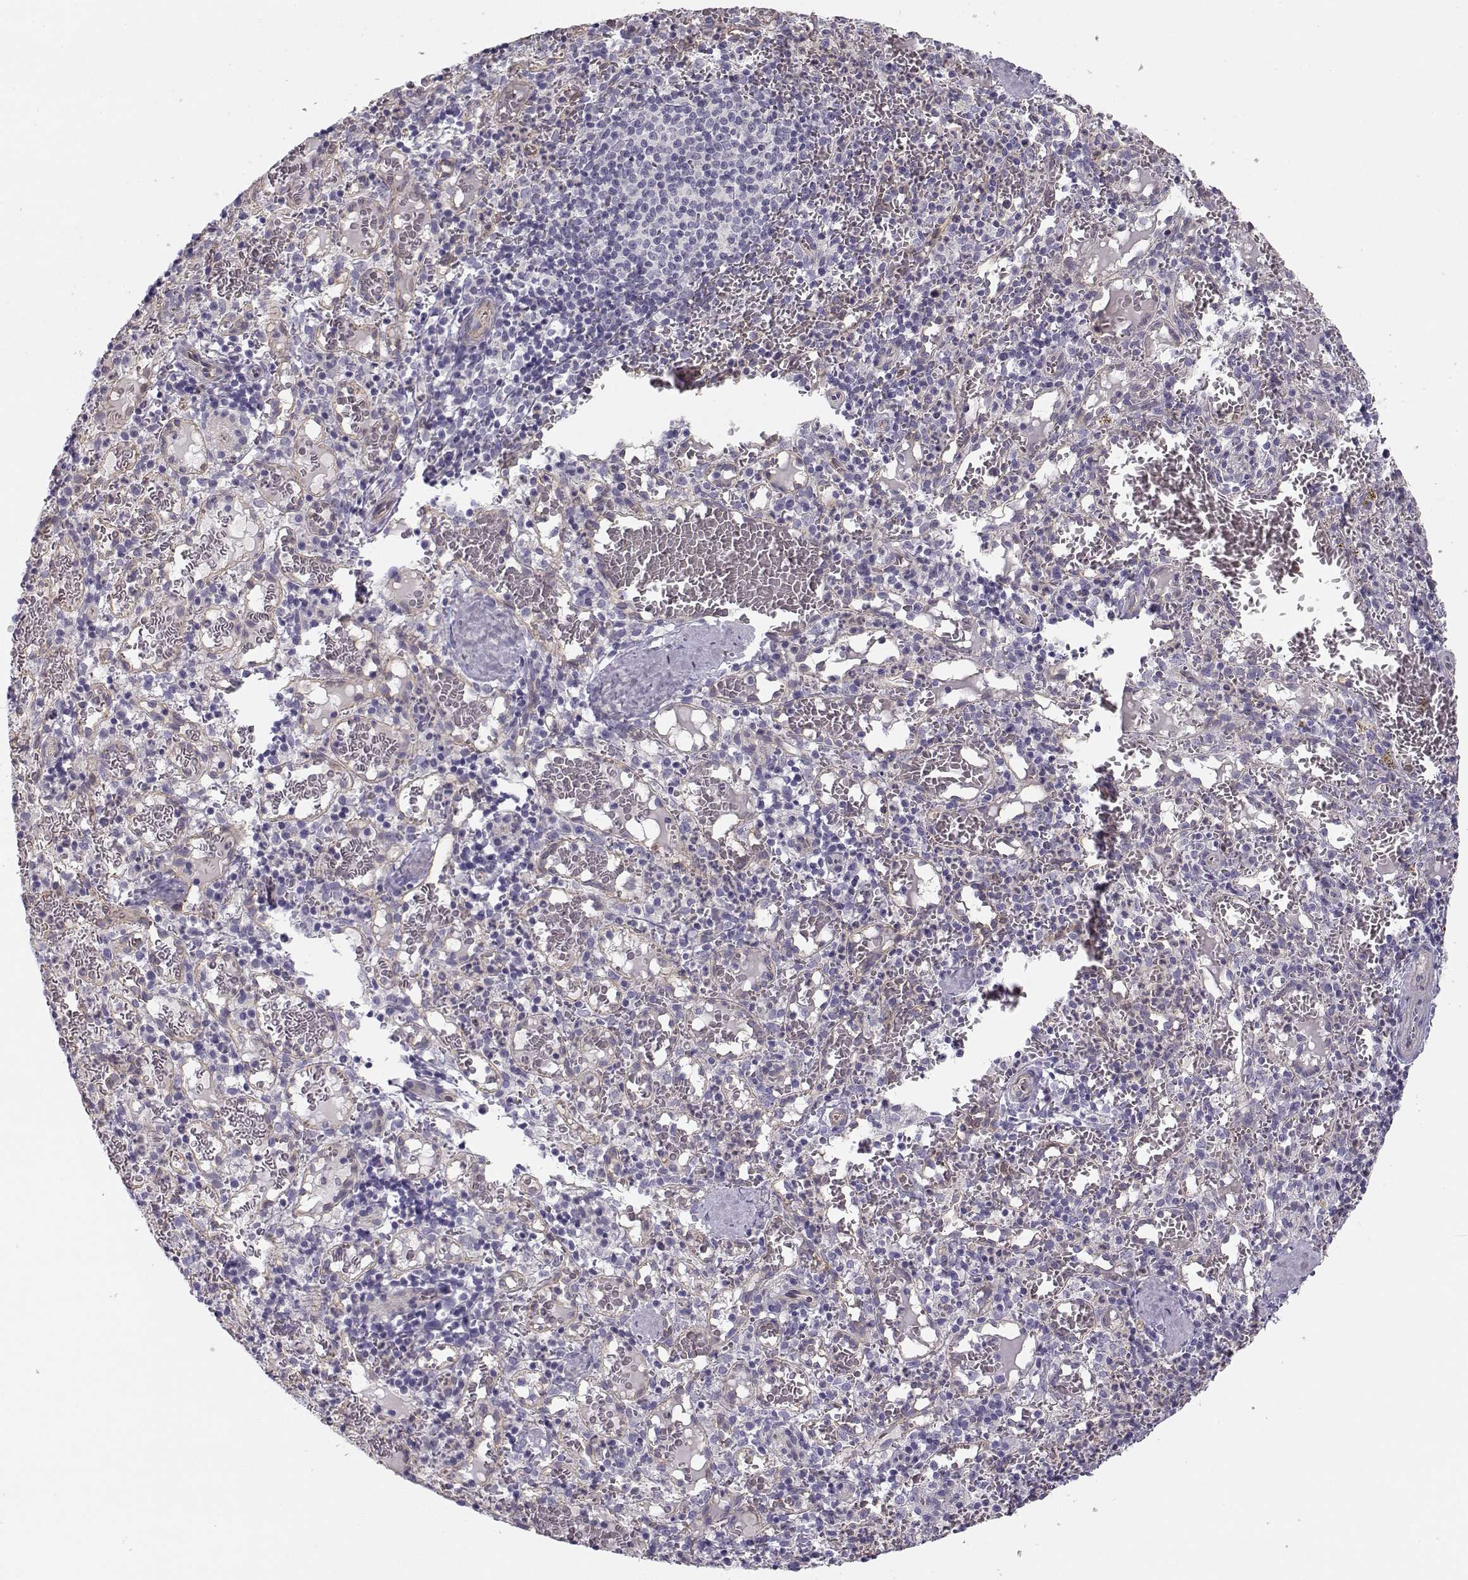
{"staining": {"intensity": "negative", "quantity": "none", "location": "none"}, "tissue": "spleen", "cell_type": "Cells in red pulp", "image_type": "normal", "snomed": [{"axis": "morphology", "description": "Normal tissue, NOS"}, {"axis": "topography", "description": "Spleen"}], "caption": "Immunohistochemistry image of normal spleen stained for a protein (brown), which shows no staining in cells in red pulp.", "gene": "MYO1A", "patient": {"sex": "male", "age": 11}}